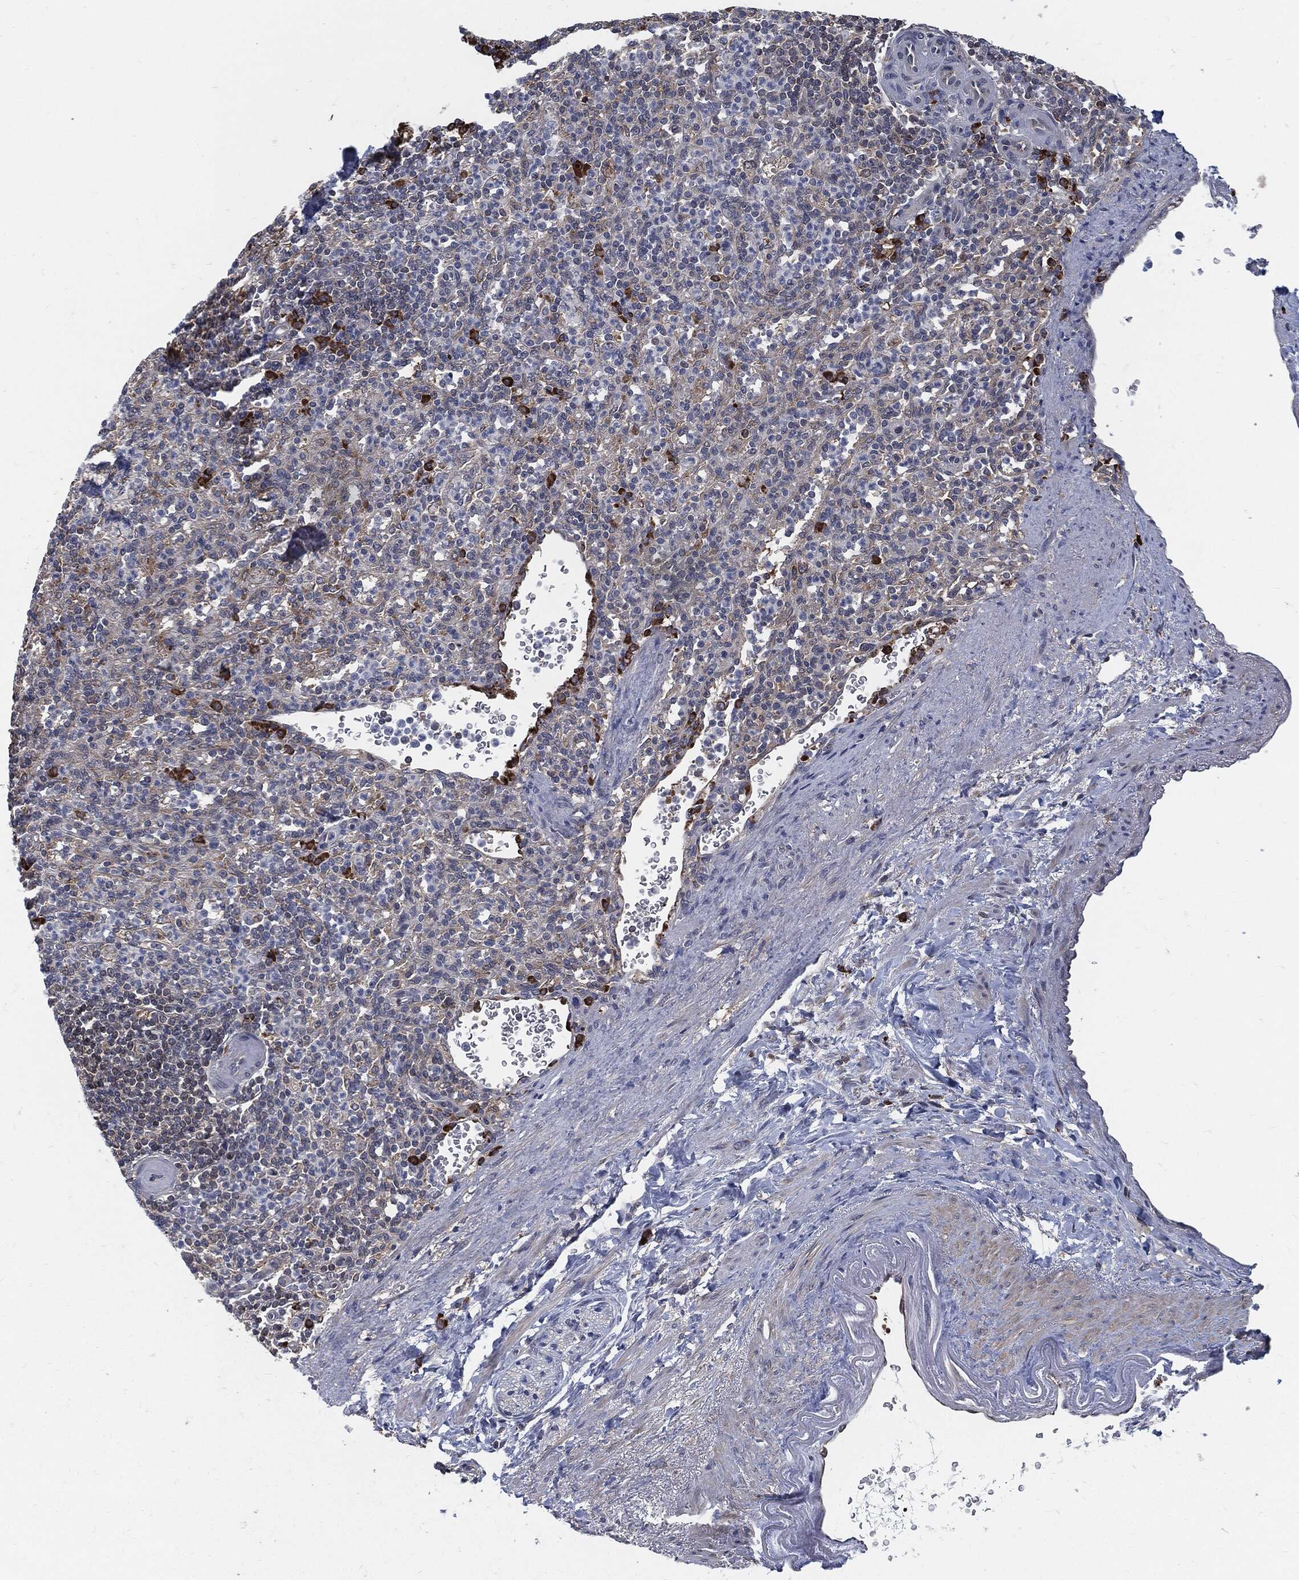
{"staining": {"intensity": "strong", "quantity": "<25%", "location": "cytoplasmic/membranous"}, "tissue": "spleen", "cell_type": "Cells in red pulp", "image_type": "normal", "snomed": [{"axis": "morphology", "description": "Normal tissue, NOS"}, {"axis": "topography", "description": "Spleen"}], "caption": "IHC micrograph of benign human spleen stained for a protein (brown), which demonstrates medium levels of strong cytoplasmic/membranous staining in about <25% of cells in red pulp.", "gene": "PRDX4", "patient": {"sex": "female", "age": 74}}